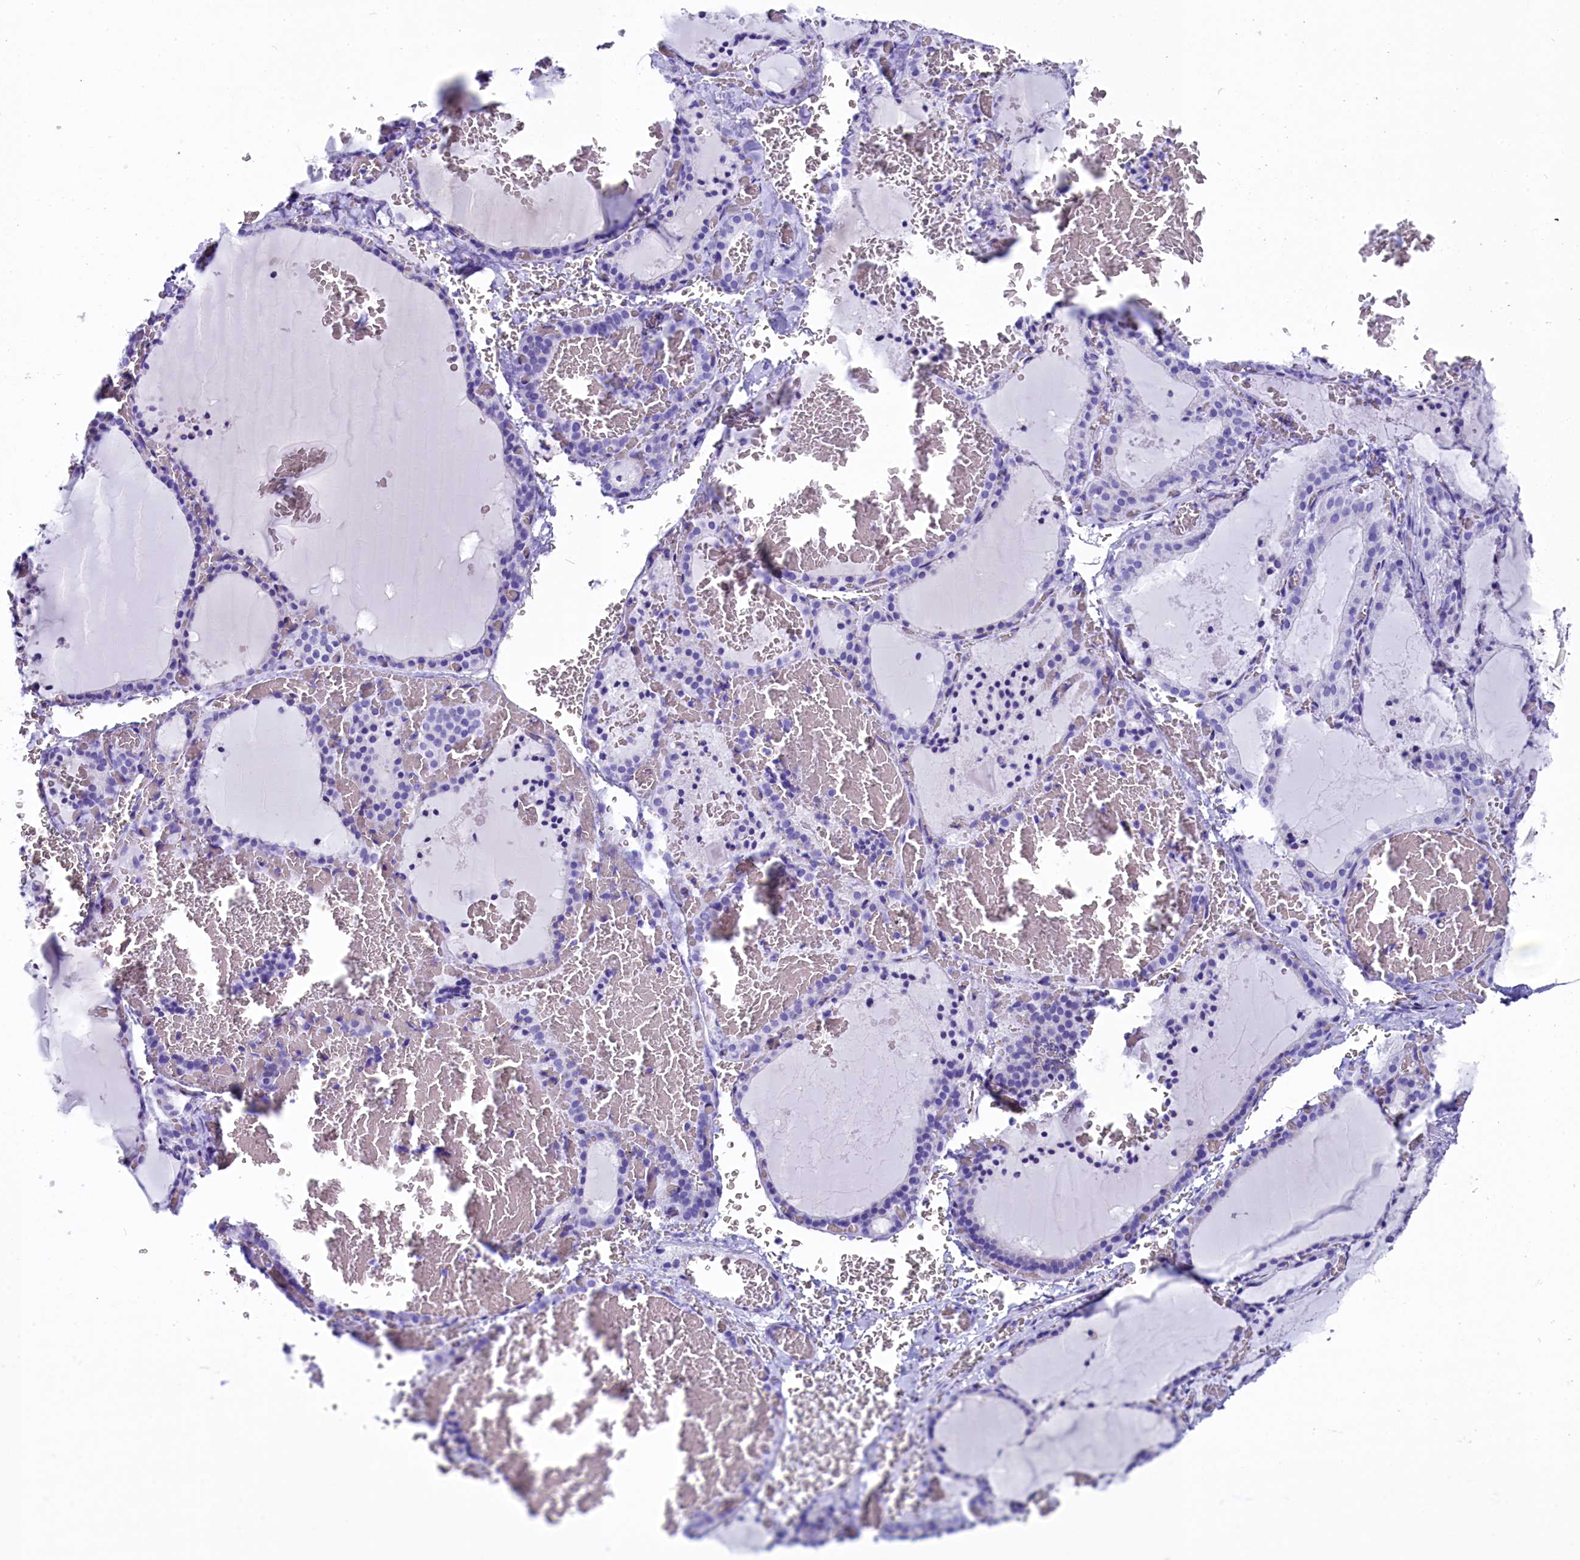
{"staining": {"intensity": "negative", "quantity": "none", "location": "none"}, "tissue": "thyroid gland", "cell_type": "Glandular cells", "image_type": "normal", "snomed": [{"axis": "morphology", "description": "Normal tissue, NOS"}, {"axis": "topography", "description": "Thyroid gland"}], "caption": "The histopathology image exhibits no significant expression in glandular cells of thyroid gland. The staining is performed using DAB brown chromogen with nuclei counter-stained in using hematoxylin.", "gene": "AP3B2", "patient": {"sex": "female", "age": 39}}